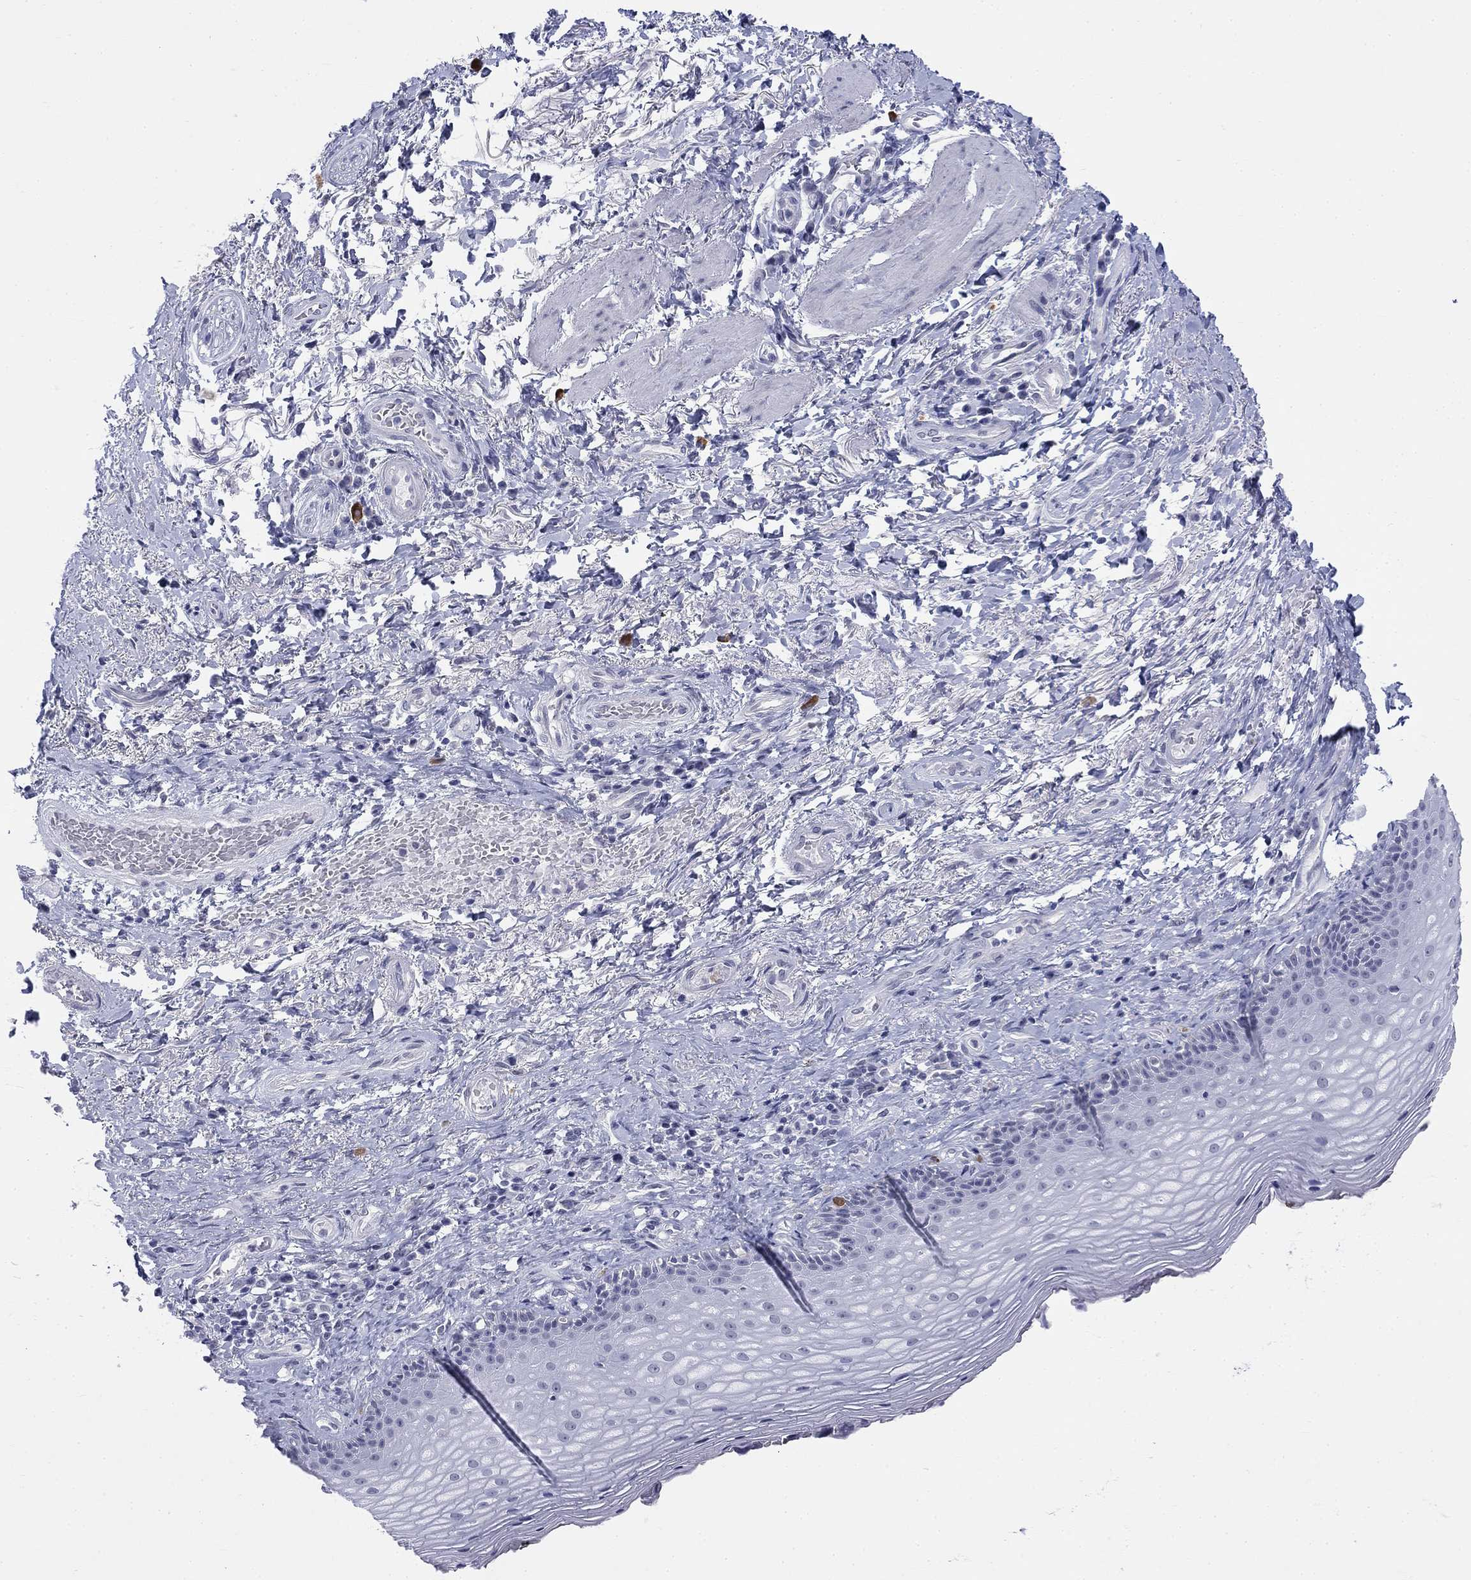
{"staining": {"intensity": "negative", "quantity": "none", "location": "none"}, "tissue": "skin", "cell_type": "Epidermal cells", "image_type": "normal", "snomed": [{"axis": "morphology", "description": "Normal tissue, NOS"}, {"axis": "morphology", "description": "Adenocarcinoma, NOS"}, {"axis": "topography", "description": "Rectum"}, {"axis": "topography", "description": "Anal"}], "caption": "Epidermal cells are negative for brown protein staining in normal skin. (Stains: DAB (3,3'-diaminobenzidine) immunohistochemistry (IHC) with hematoxylin counter stain, Microscopy: brightfield microscopy at high magnification).", "gene": "ECEL1", "patient": {"sex": "female", "age": 68}}